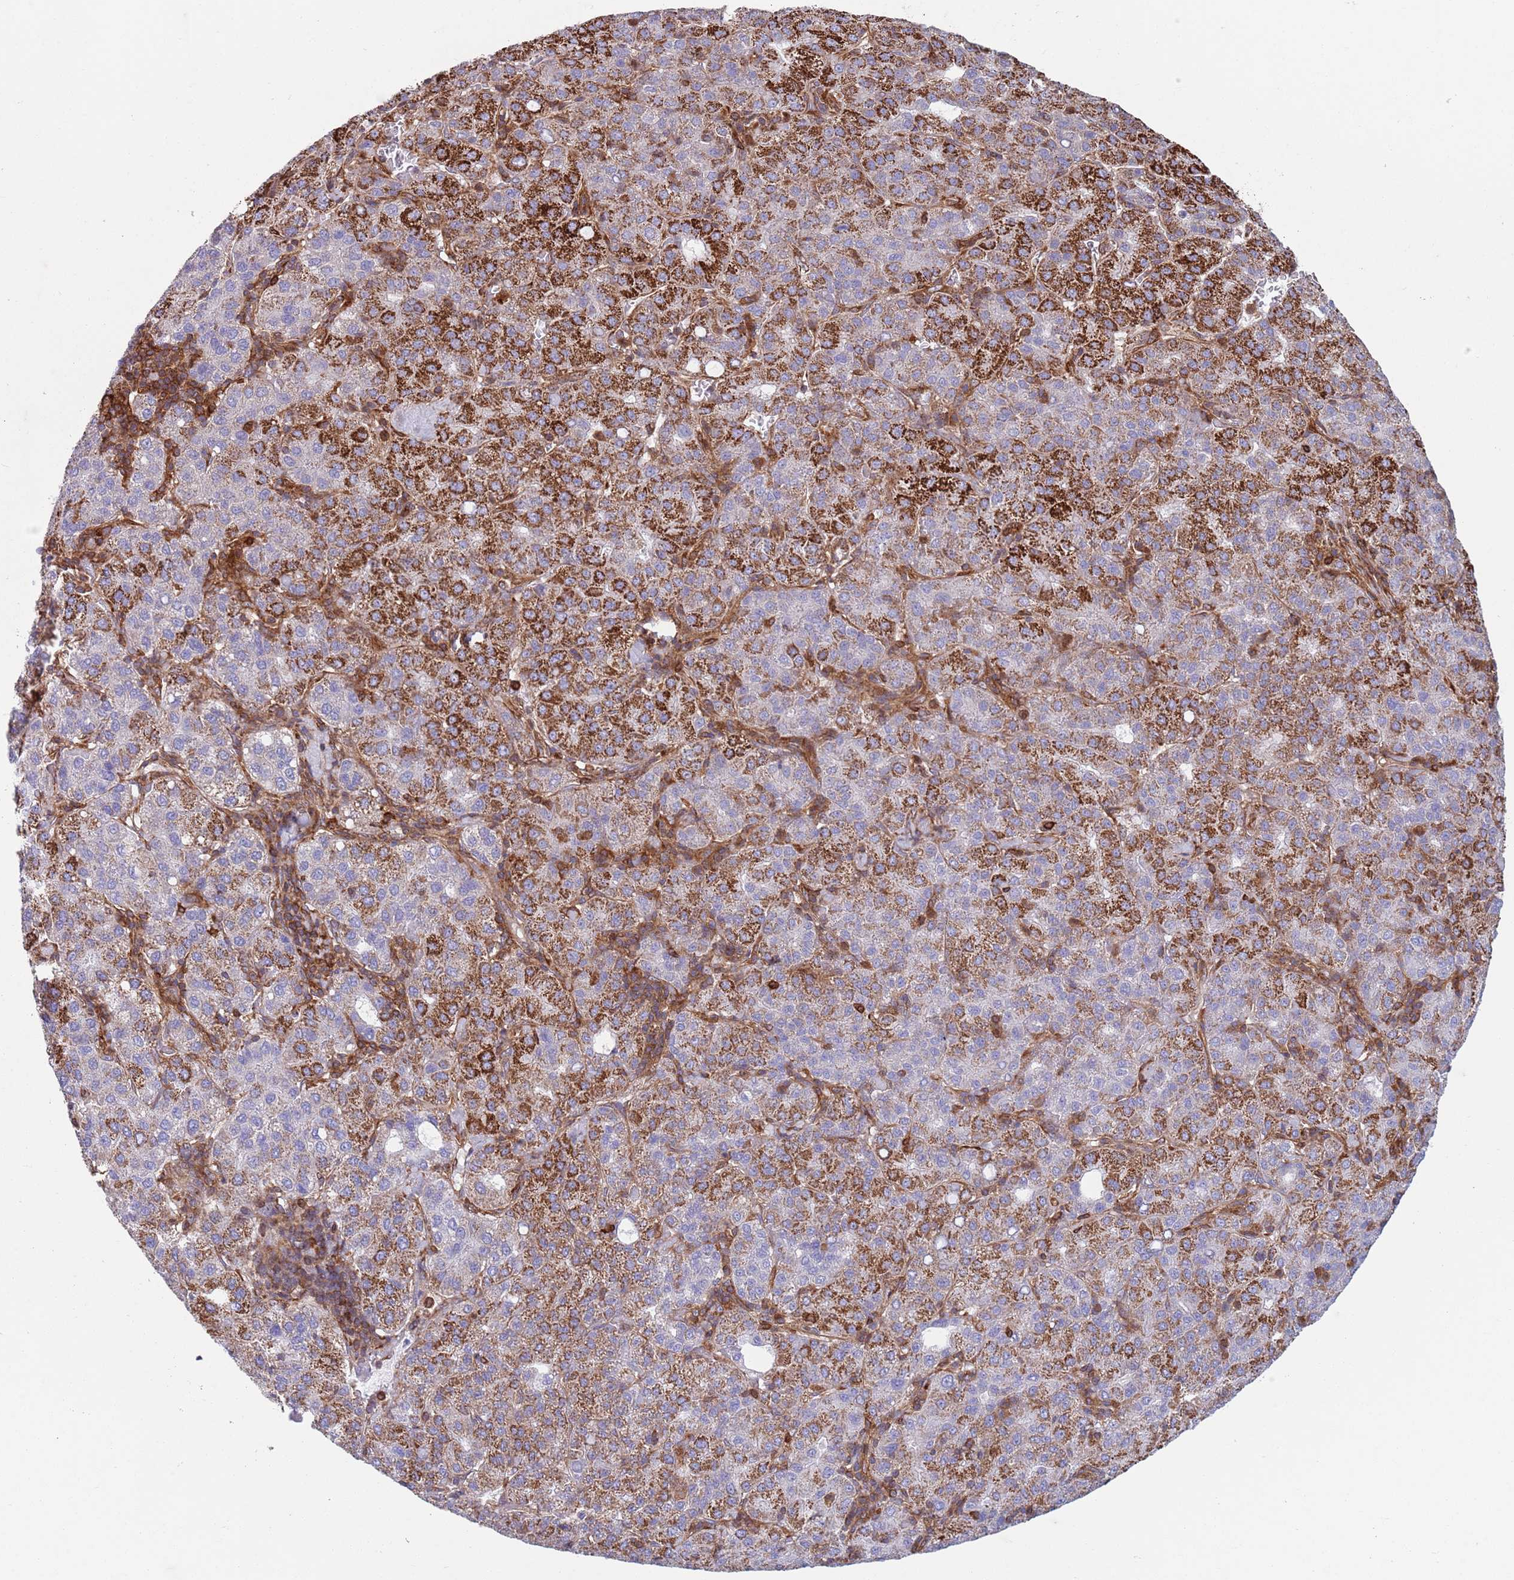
{"staining": {"intensity": "strong", "quantity": "25%-75%", "location": "cytoplasmic/membranous"}, "tissue": "liver cancer", "cell_type": "Tumor cells", "image_type": "cancer", "snomed": [{"axis": "morphology", "description": "Carcinoma, Hepatocellular, NOS"}, {"axis": "topography", "description": "Liver"}], "caption": "Hepatocellular carcinoma (liver) stained with a protein marker displays strong staining in tumor cells.", "gene": "ZMYM5", "patient": {"sex": "male", "age": 65}}